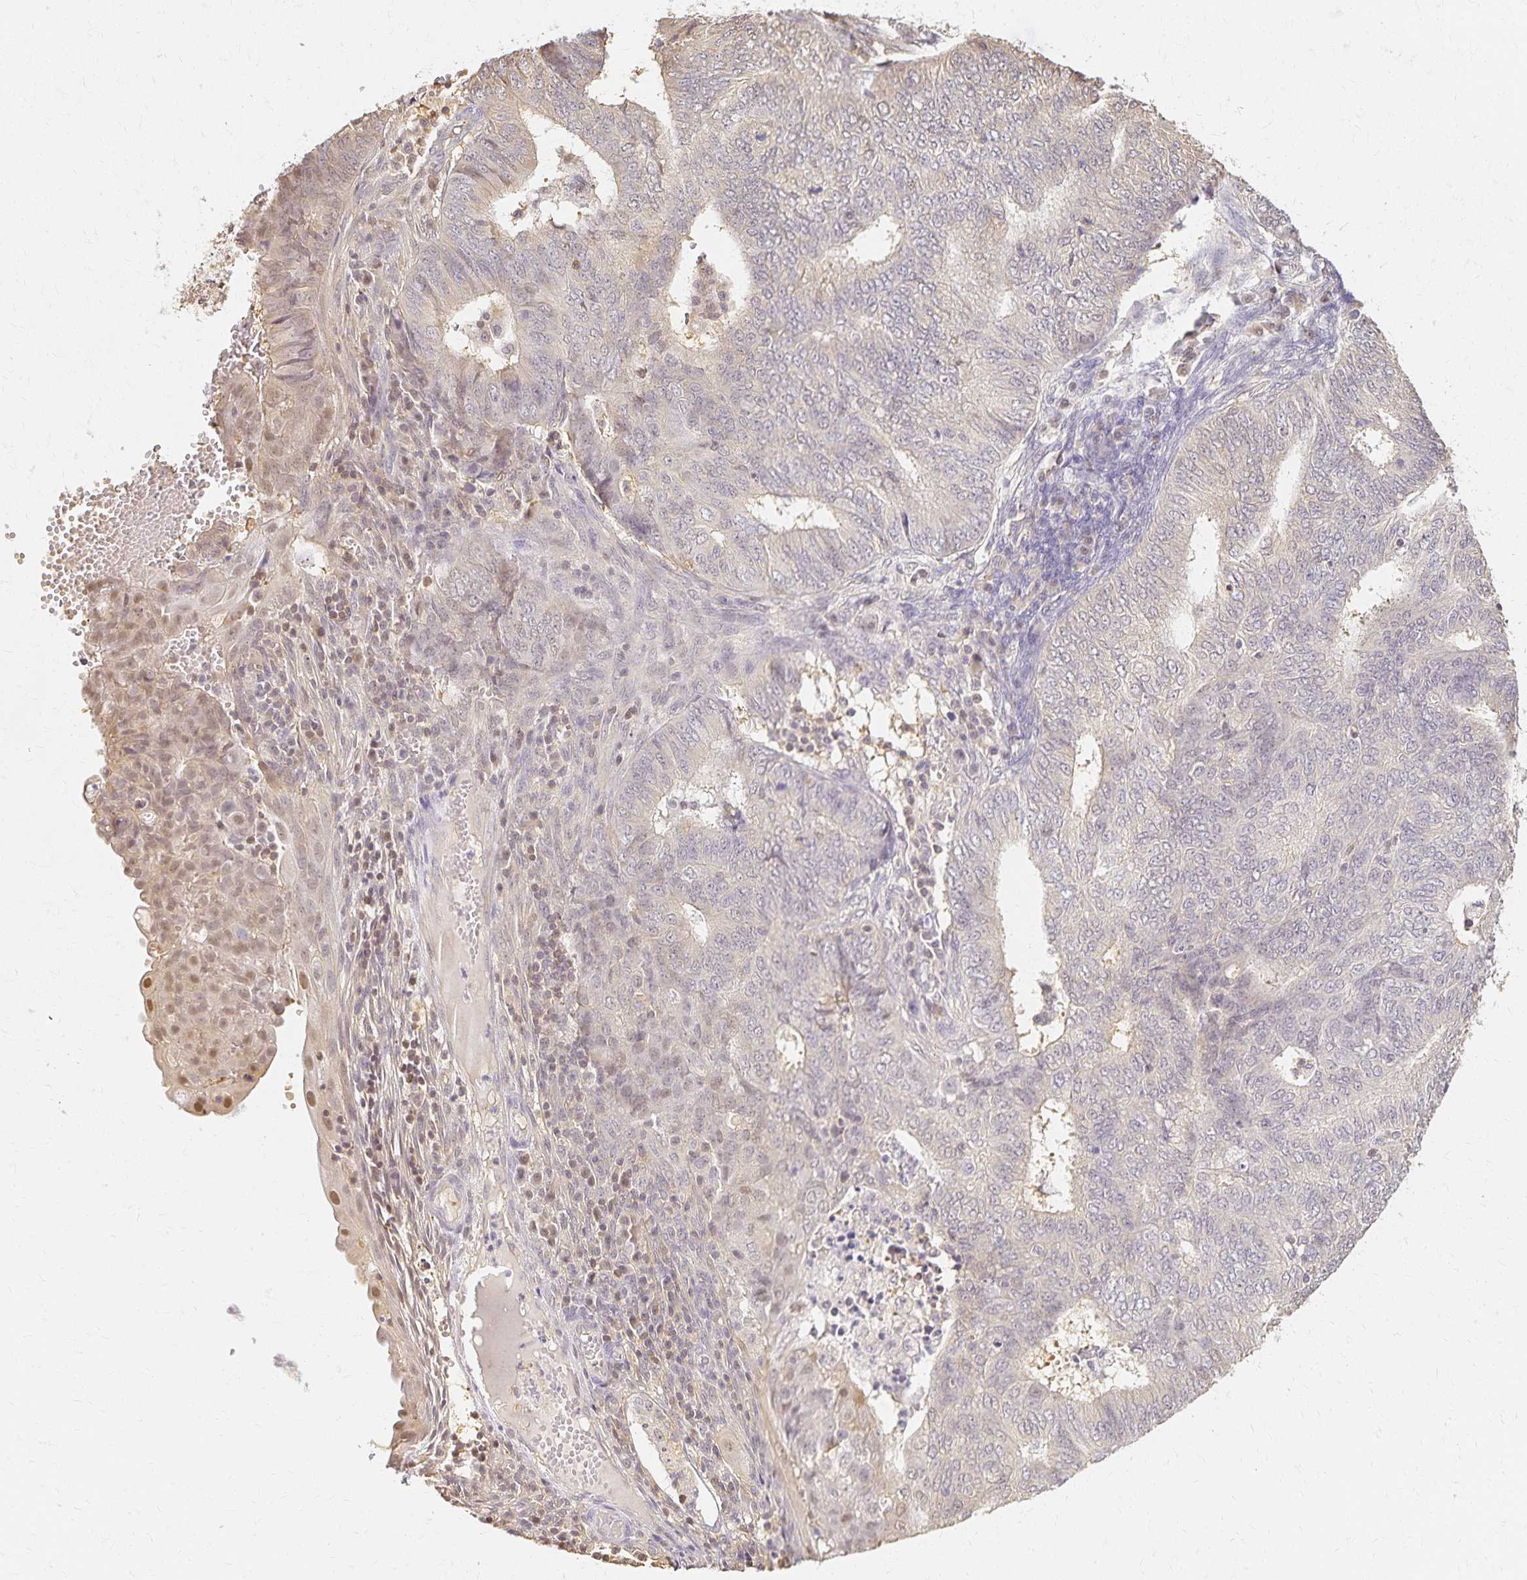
{"staining": {"intensity": "negative", "quantity": "none", "location": "none"}, "tissue": "endometrial cancer", "cell_type": "Tumor cells", "image_type": "cancer", "snomed": [{"axis": "morphology", "description": "Adenocarcinoma, NOS"}, {"axis": "topography", "description": "Endometrium"}], "caption": "High magnification brightfield microscopy of endometrial adenocarcinoma stained with DAB (3,3'-diaminobenzidine) (brown) and counterstained with hematoxylin (blue): tumor cells show no significant positivity.", "gene": "AZGP1", "patient": {"sex": "female", "age": 62}}